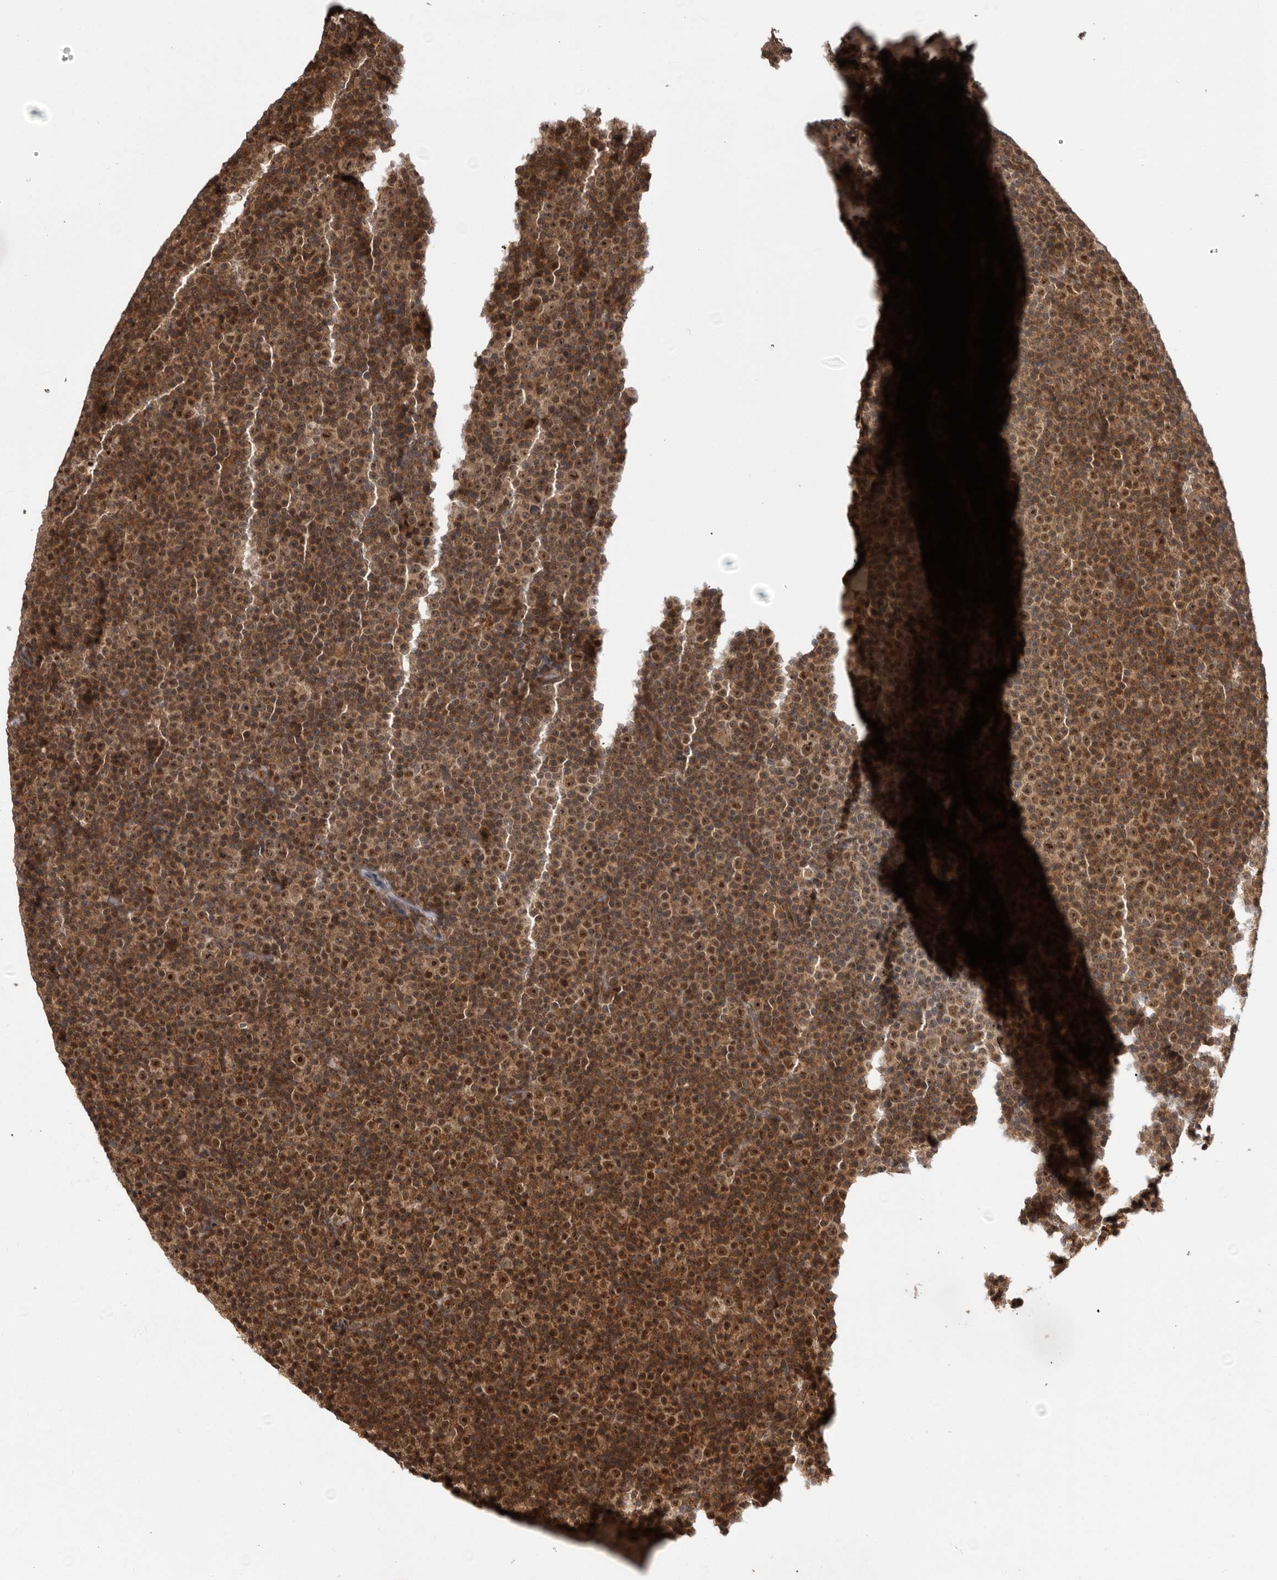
{"staining": {"intensity": "moderate", "quantity": ">75%", "location": "nuclear"}, "tissue": "lymphoma", "cell_type": "Tumor cells", "image_type": "cancer", "snomed": [{"axis": "morphology", "description": "Malignant lymphoma, non-Hodgkin's type, Low grade"}, {"axis": "topography", "description": "Lymph node"}], "caption": "Malignant lymphoma, non-Hodgkin's type (low-grade) was stained to show a protein in brown. There is medium levels of moderate nuclear staining in about >75% of tumor cells.", "gene": "DHDDS", "patient": {"sex": "female", "age": 67}}